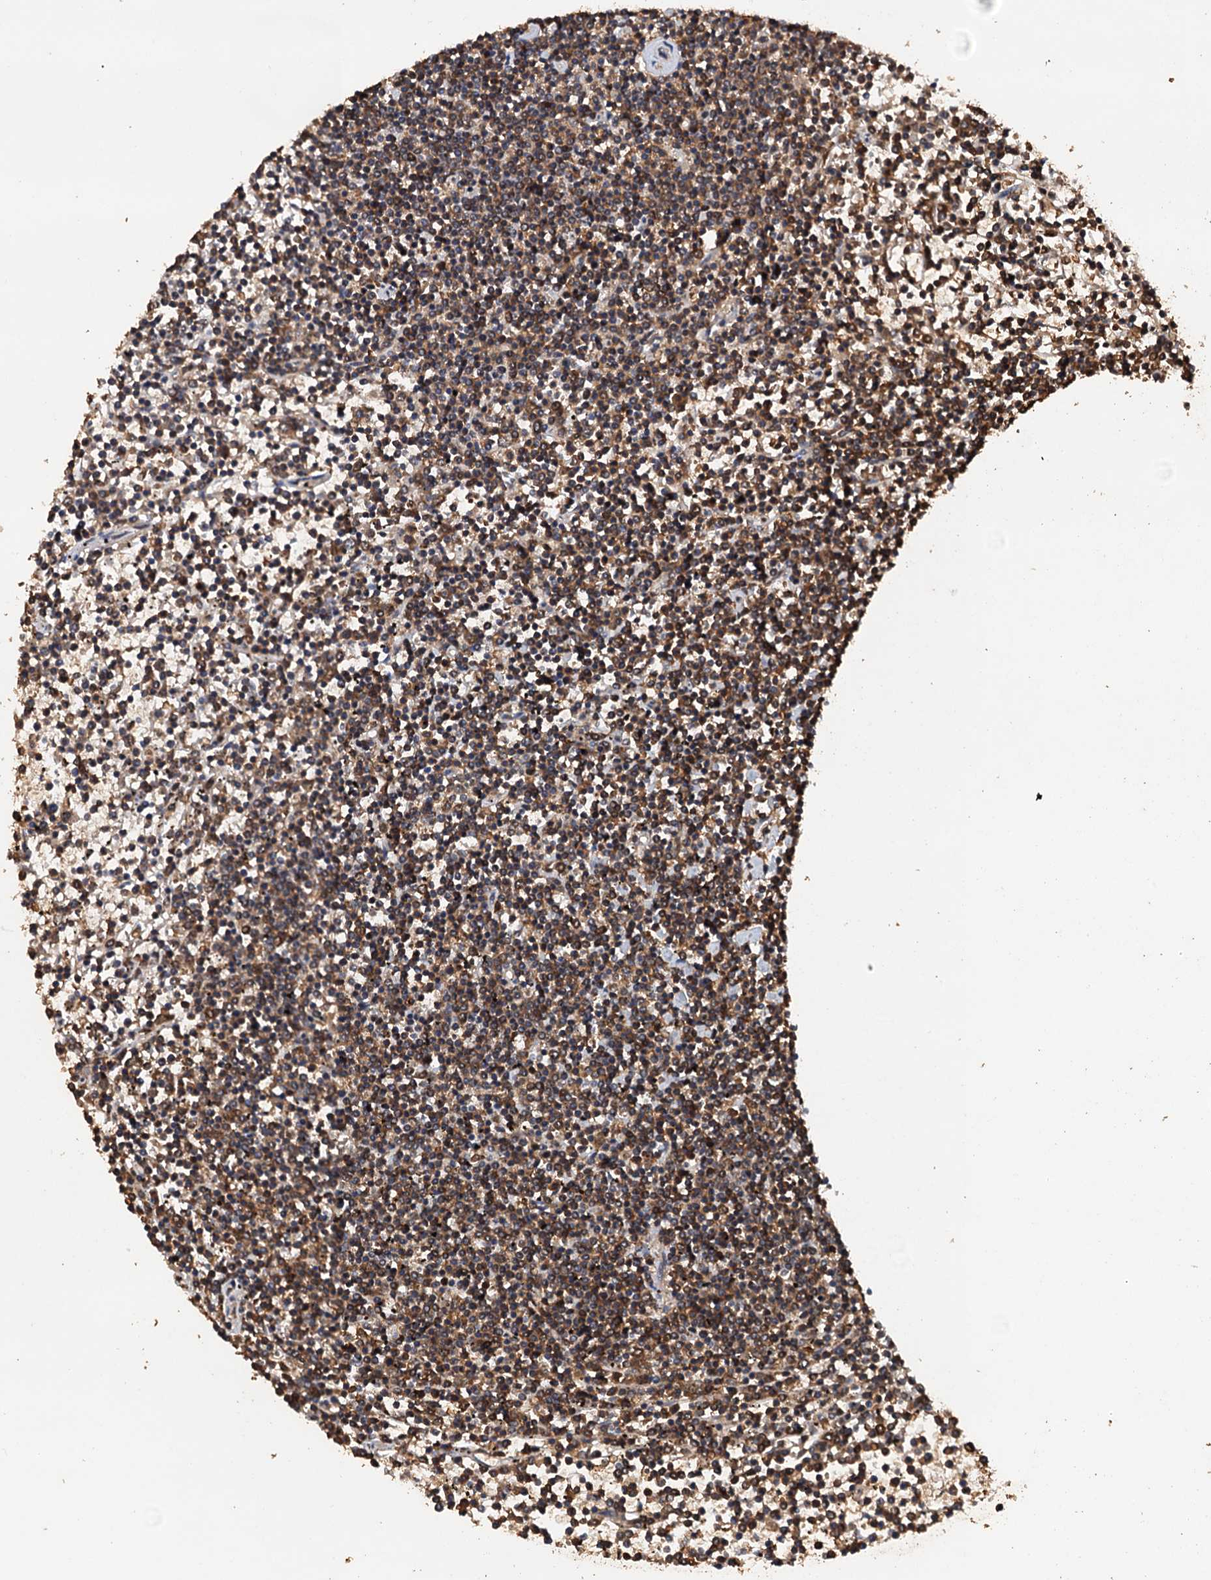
{"staining": {"intensity": "moderate", "quantity": ">75%", "location": "cytoplasmic/membranous"}, "tissue": "lymphoma", "cell_type": "Tumor cells", "image_type": "cancer", "snomed": [{"axis": "morphology", "description": "Malignant lymphoma, non-Hodgkin's type, Low grade"}, {"axis": "topography", "description": "Spleen"}], "caption": "Immunohistochemistry of lymphoma reveals medium levels of moderate cytoplasmic/membranous positivity in about >75% of tumor cells. Nuclei are stained in blue.", "gene": "PSMD9", "patient": {"sex": "female", "age": 19}}